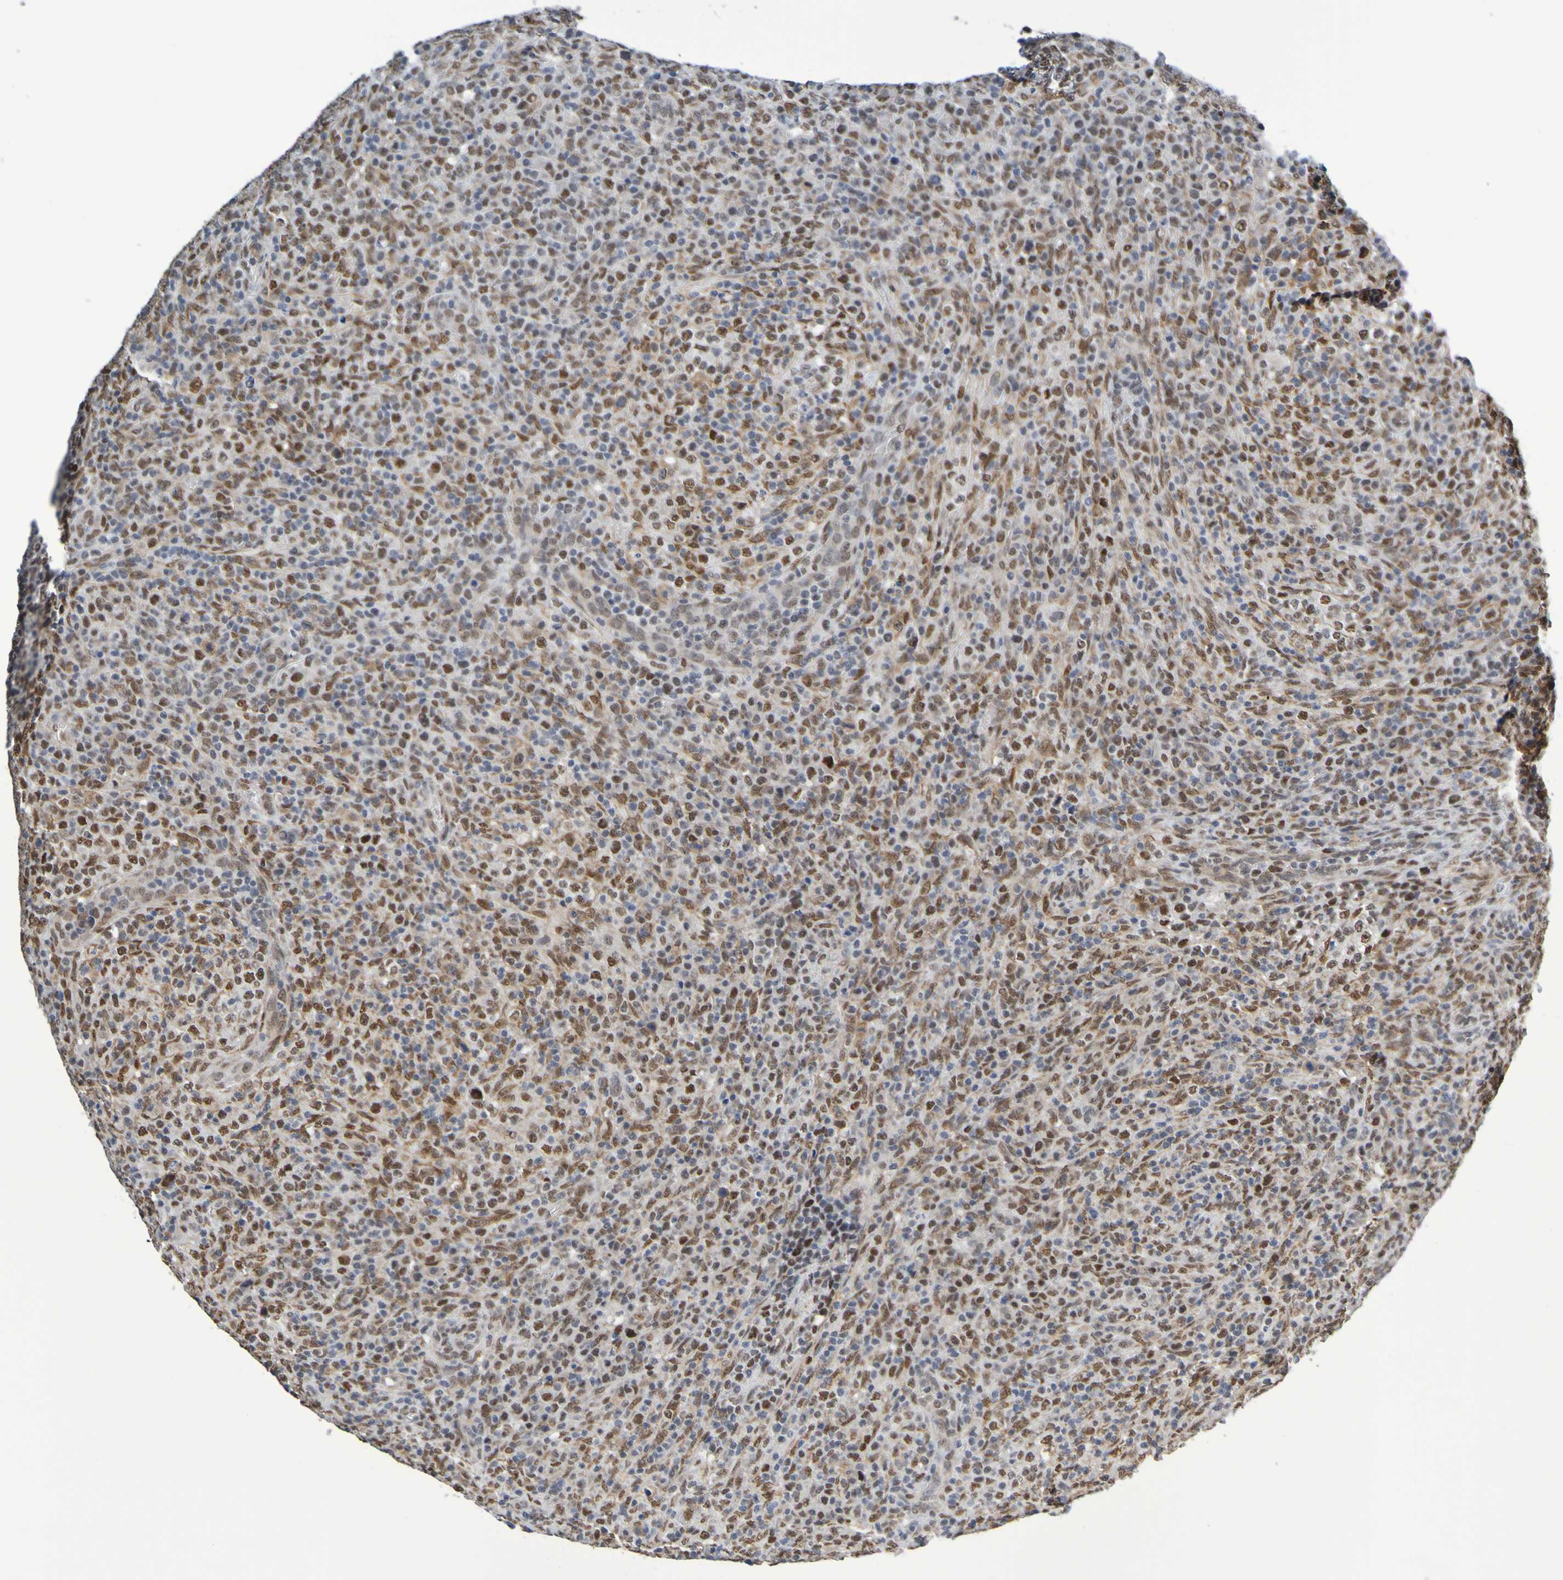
{"staining": {"intensity": "moderate", "quantity": "25%-75%", "location": "nuclear"}, "tissue": "lymphoma", "cell_type": "Tumor cells", "image_type": "cancer", "snomed": [{"axis": "morphology", "description": "Malignant lymphoma, non-Hodgkin's type, High grade"}, {"axis": "topography", "description": "Lymph node"}], "caption": "A brown stain shows moderate nuclear positivity of a protein in lymphoma tumor cells. (DAB (3,3'-diaminobenzidine) IHC, brown staining for protein, blue staining for nuclei).", "gene": "HDAC2", "patient": {"sex": "female", "age": 76}}